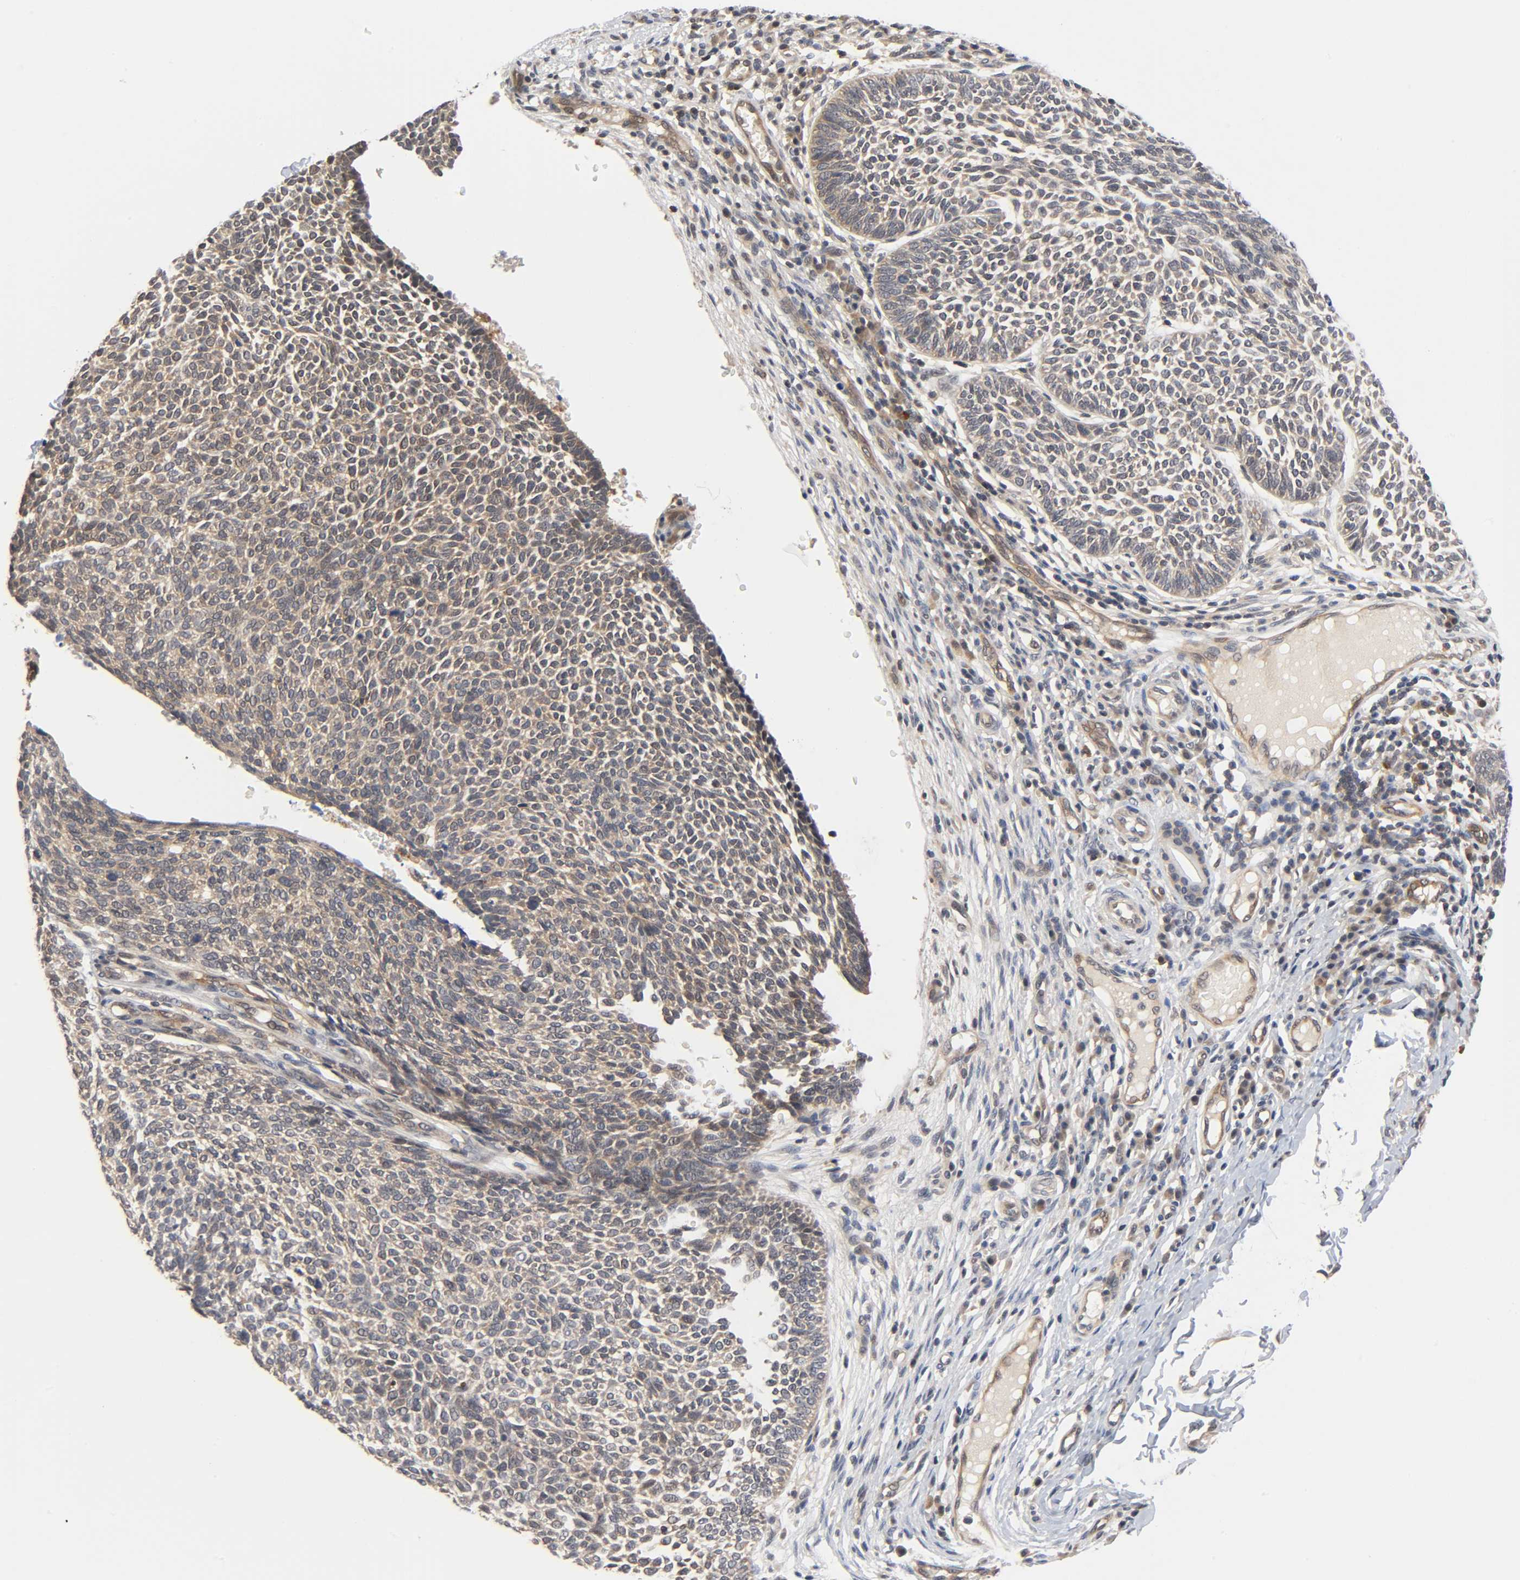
{"staining": {"intensity": "weak", "quantity": ">75%", "location": "cytoplasmic/membranous"}, "tissue": "skin cancer", "cell_type": "Tumor cells", "image_type": "cancer", "snomed": [{"axis": "morphology", "description": "Normal tissue, NOS"}, {"axis": "morphology", "description": "Basal cell carcinoma"}, {"axis": "topography", "description": "Skin"}], "caption": "Immunohistochemical staining of skin cancer exhibits low levels of weak cytoplasmic/membranous staining in approximately >75% of tumor cells. The staining was performed using DAB (3,3'-diaminobenzidine), with brown indicating positive protein expression. Nuclei are stained blue with hematoxylin.", "gene": "PRKAB1", "patient": {"sex": "male", "age": 87}}